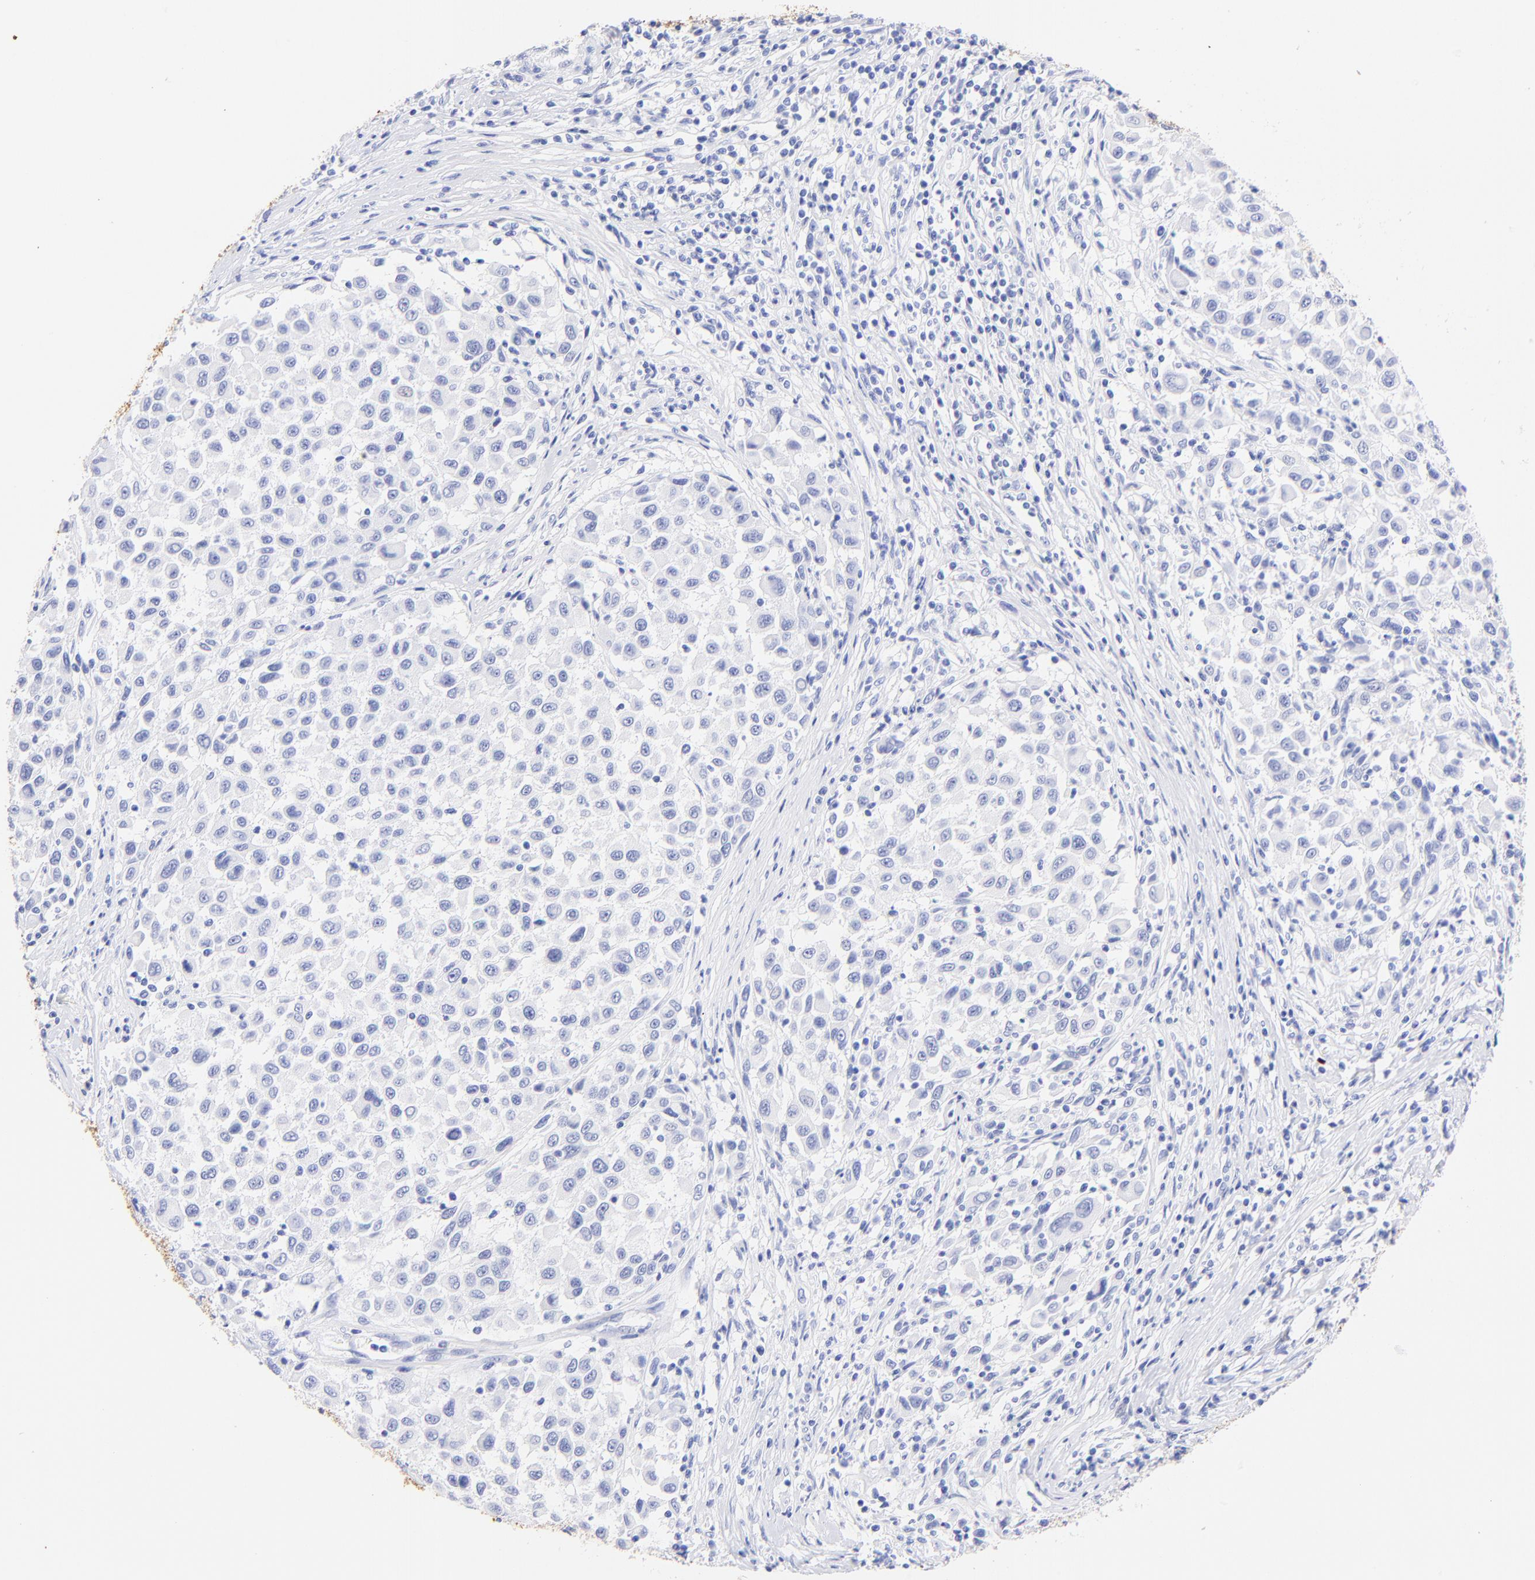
{"staining": {"intensity": "negative", "quantity": "none", "location": "none"}, "tissue": "melanoma", "cell_type": "Tumor cells", "image_type": "cancer", "snomed": [{"axis": "morphology", "description": "Malignant melanoma, Metastatic site"}, {"axis": "topography", "description": "Lymph node"}], "caption": "Immunohistochemical staining of malignant melanoma (metastatic site) demonstrates no significant expression in tumor cells.", "gene": "KRT19", "patient": {"sex": "male", "age": 61}}